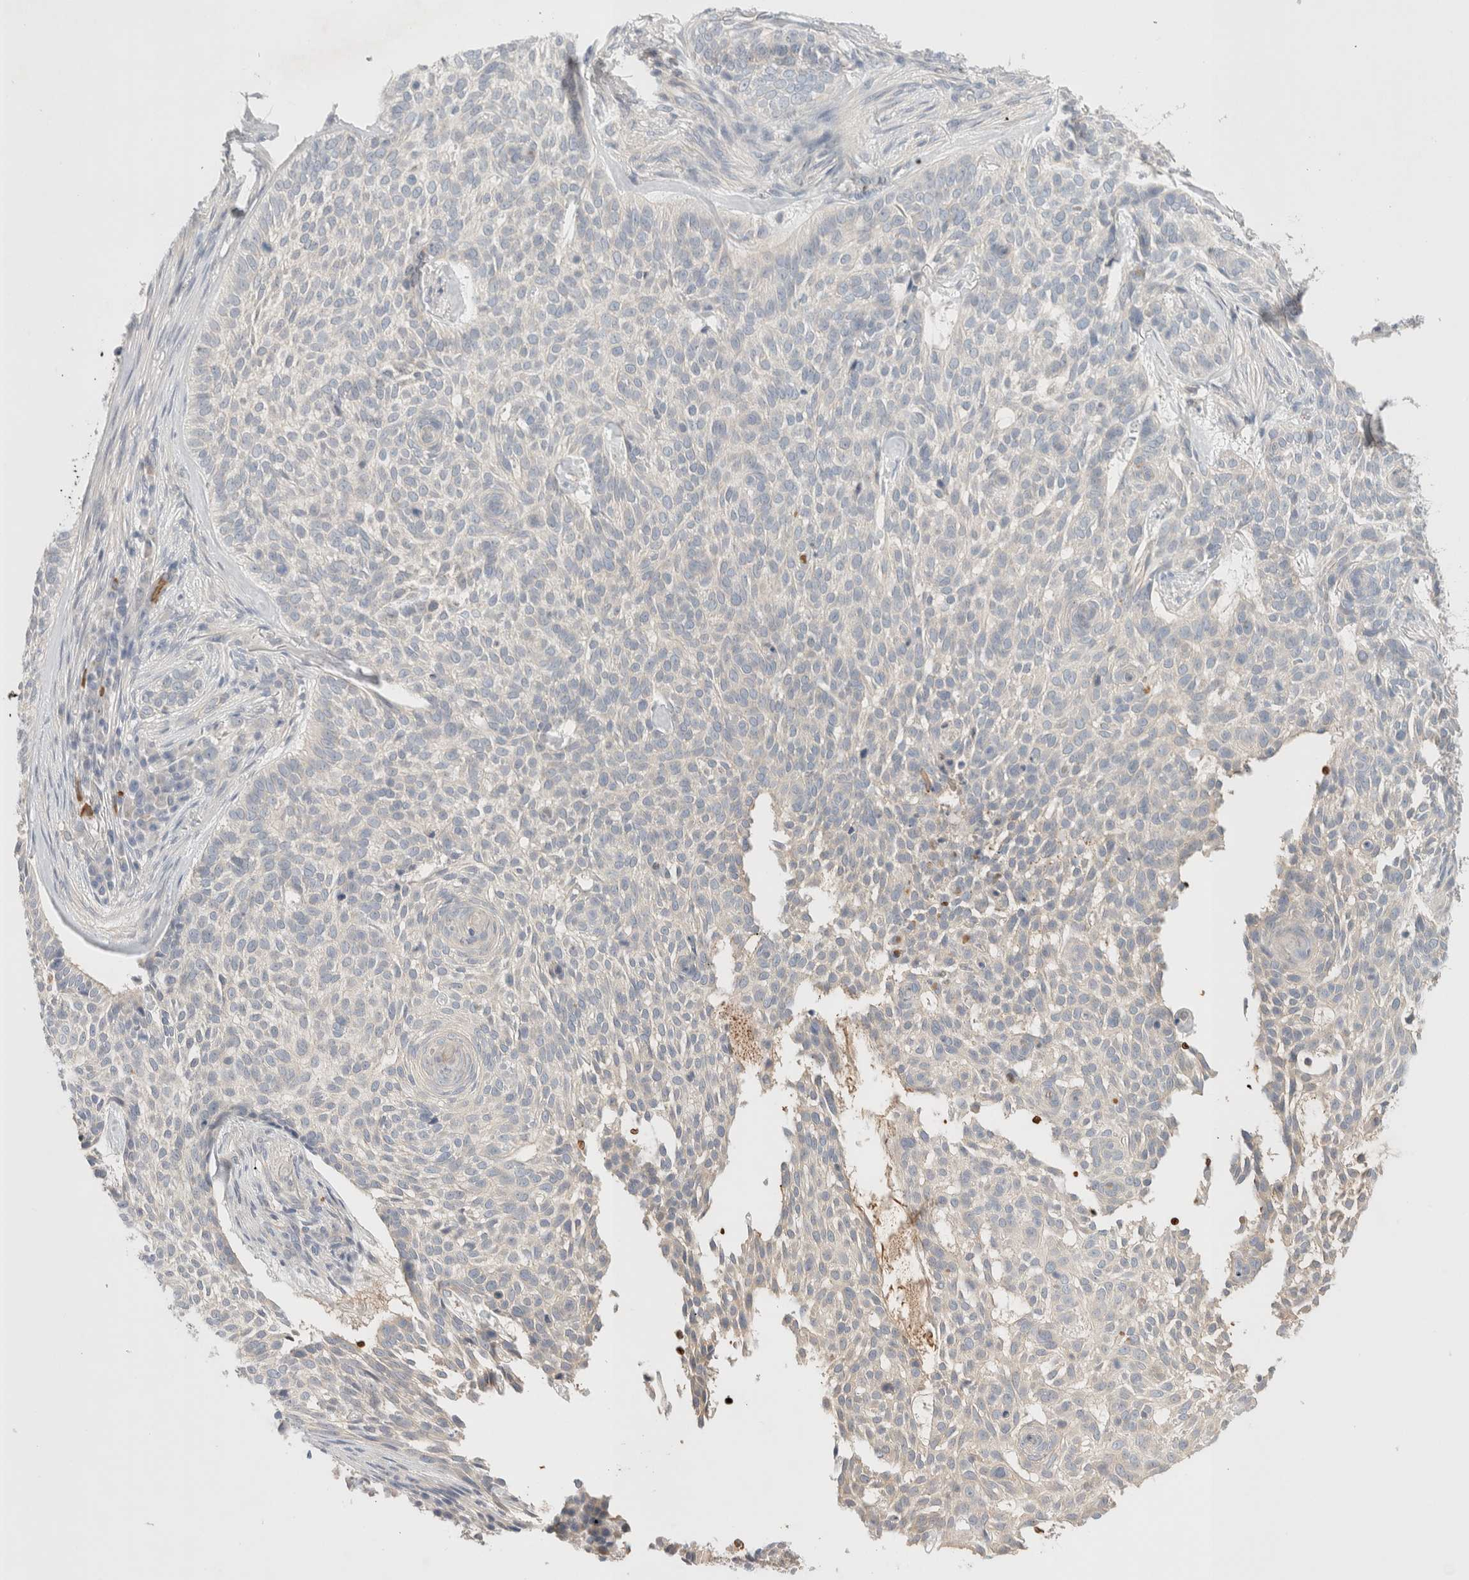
{"staining": {"intensity": "negative", "quantity": "none", "location": "none"}, "tissue": "skin cancer", "cell_type": "Tumor cells", "image_type": "cancer", "snomed": [{"axis": "morphology", "description": "Basal cell carcinoma"}, {"axis": "topography", "description": "Skin"}], "caption": "Protein analysis of skin basal cell carcinoma demonstrates no significant positivity in tumor cells.", "gene": "MST1", "patient": {"sex": "female", "age": 64}}